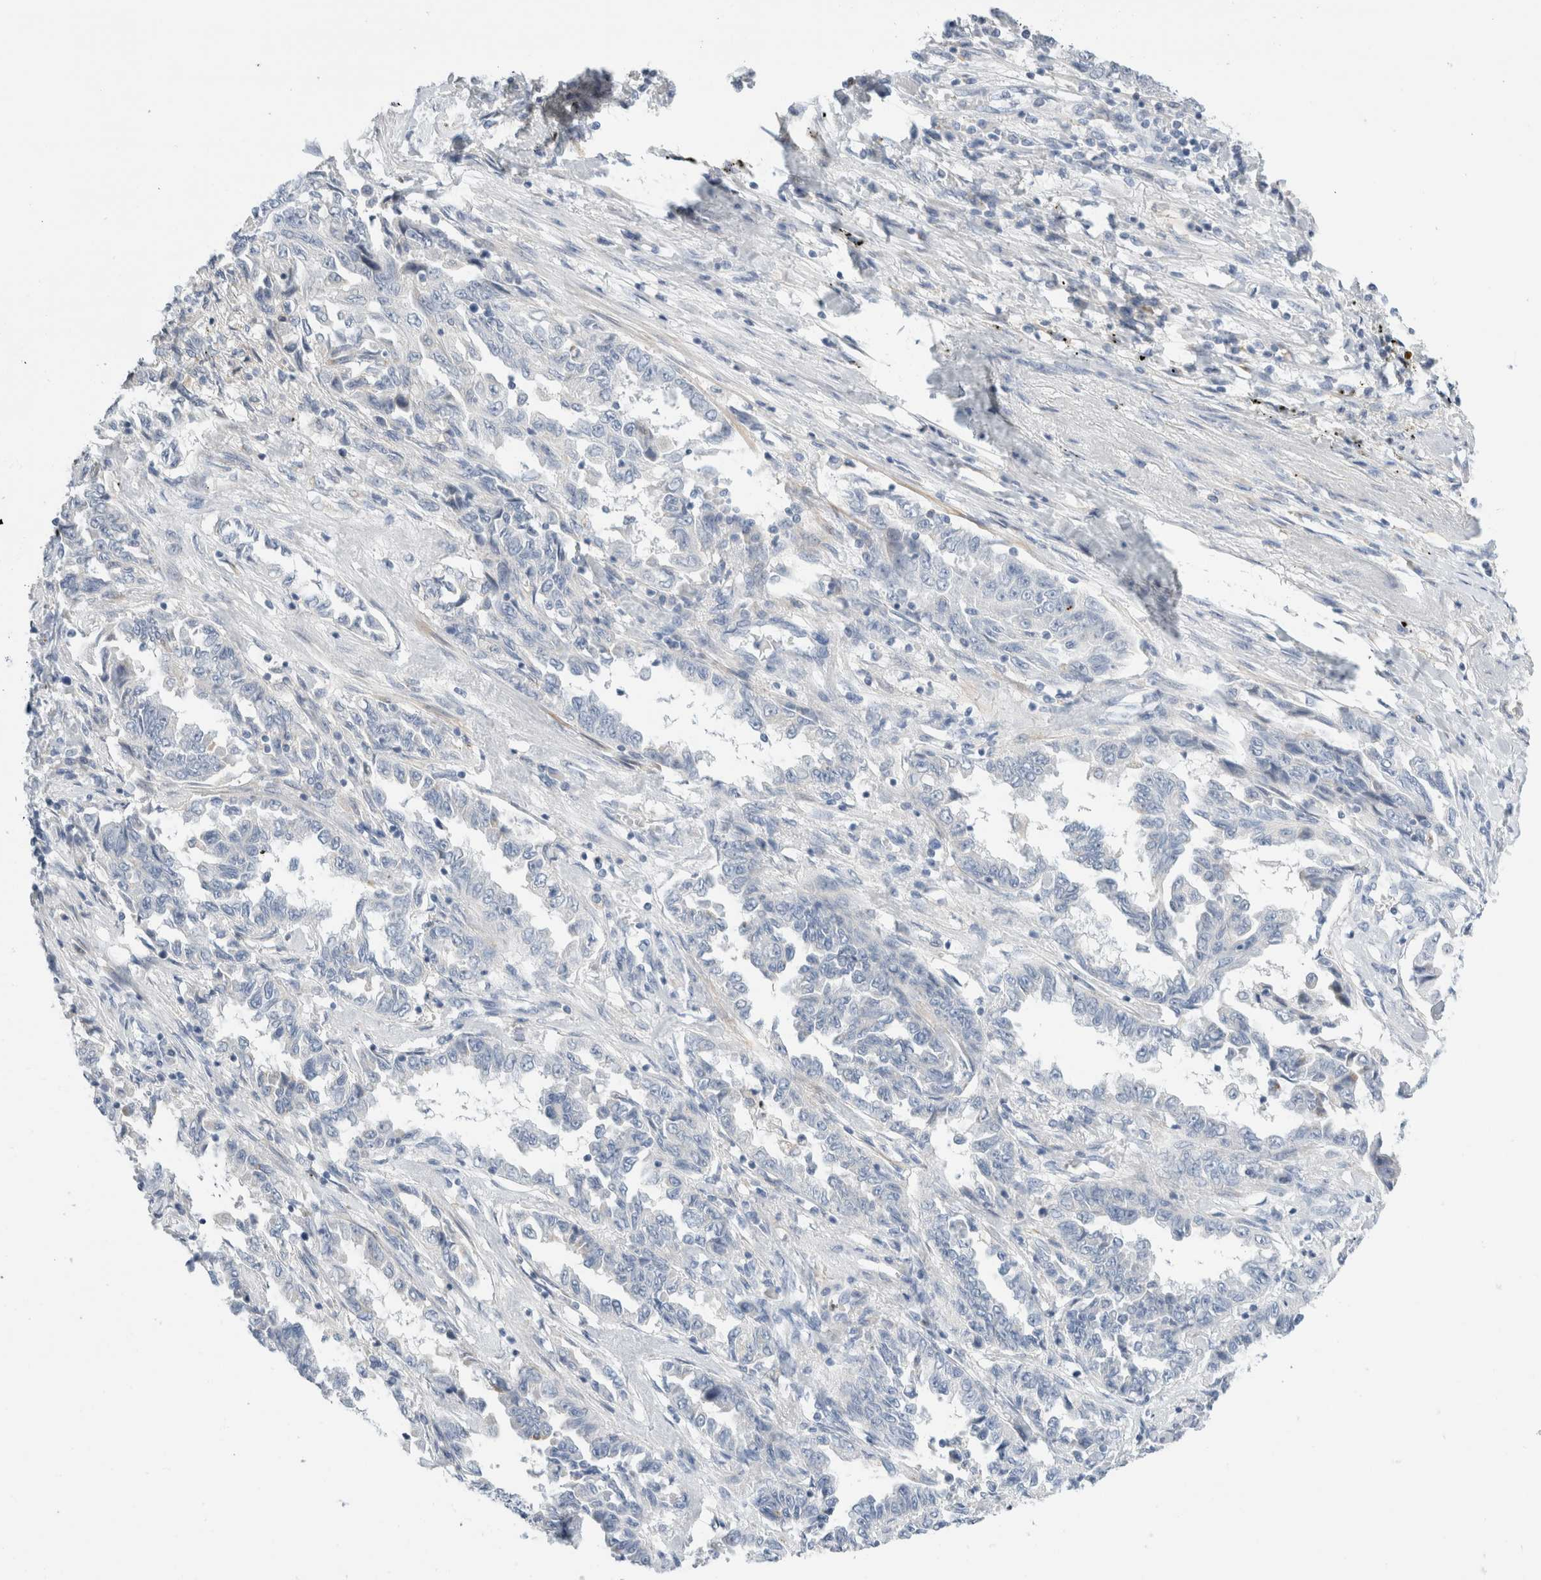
{"staining": {"intensity": "negative", "quantity": "none", "location": "none"}, "tissue": "lung cancer", "cell_type": "Tumor cells", "image_type": "cancer", "snomed": [{"axis": "morphology", "description": "Adenocarcinoma, NOS"}, {"axis": "topography", "description": "Lung"}], "caption": "Tumor cells are negative for protein expression in human lung adenocarcinoma.", "gene": "ADAM30", "patient": {"sex": "female", "age": 51}}